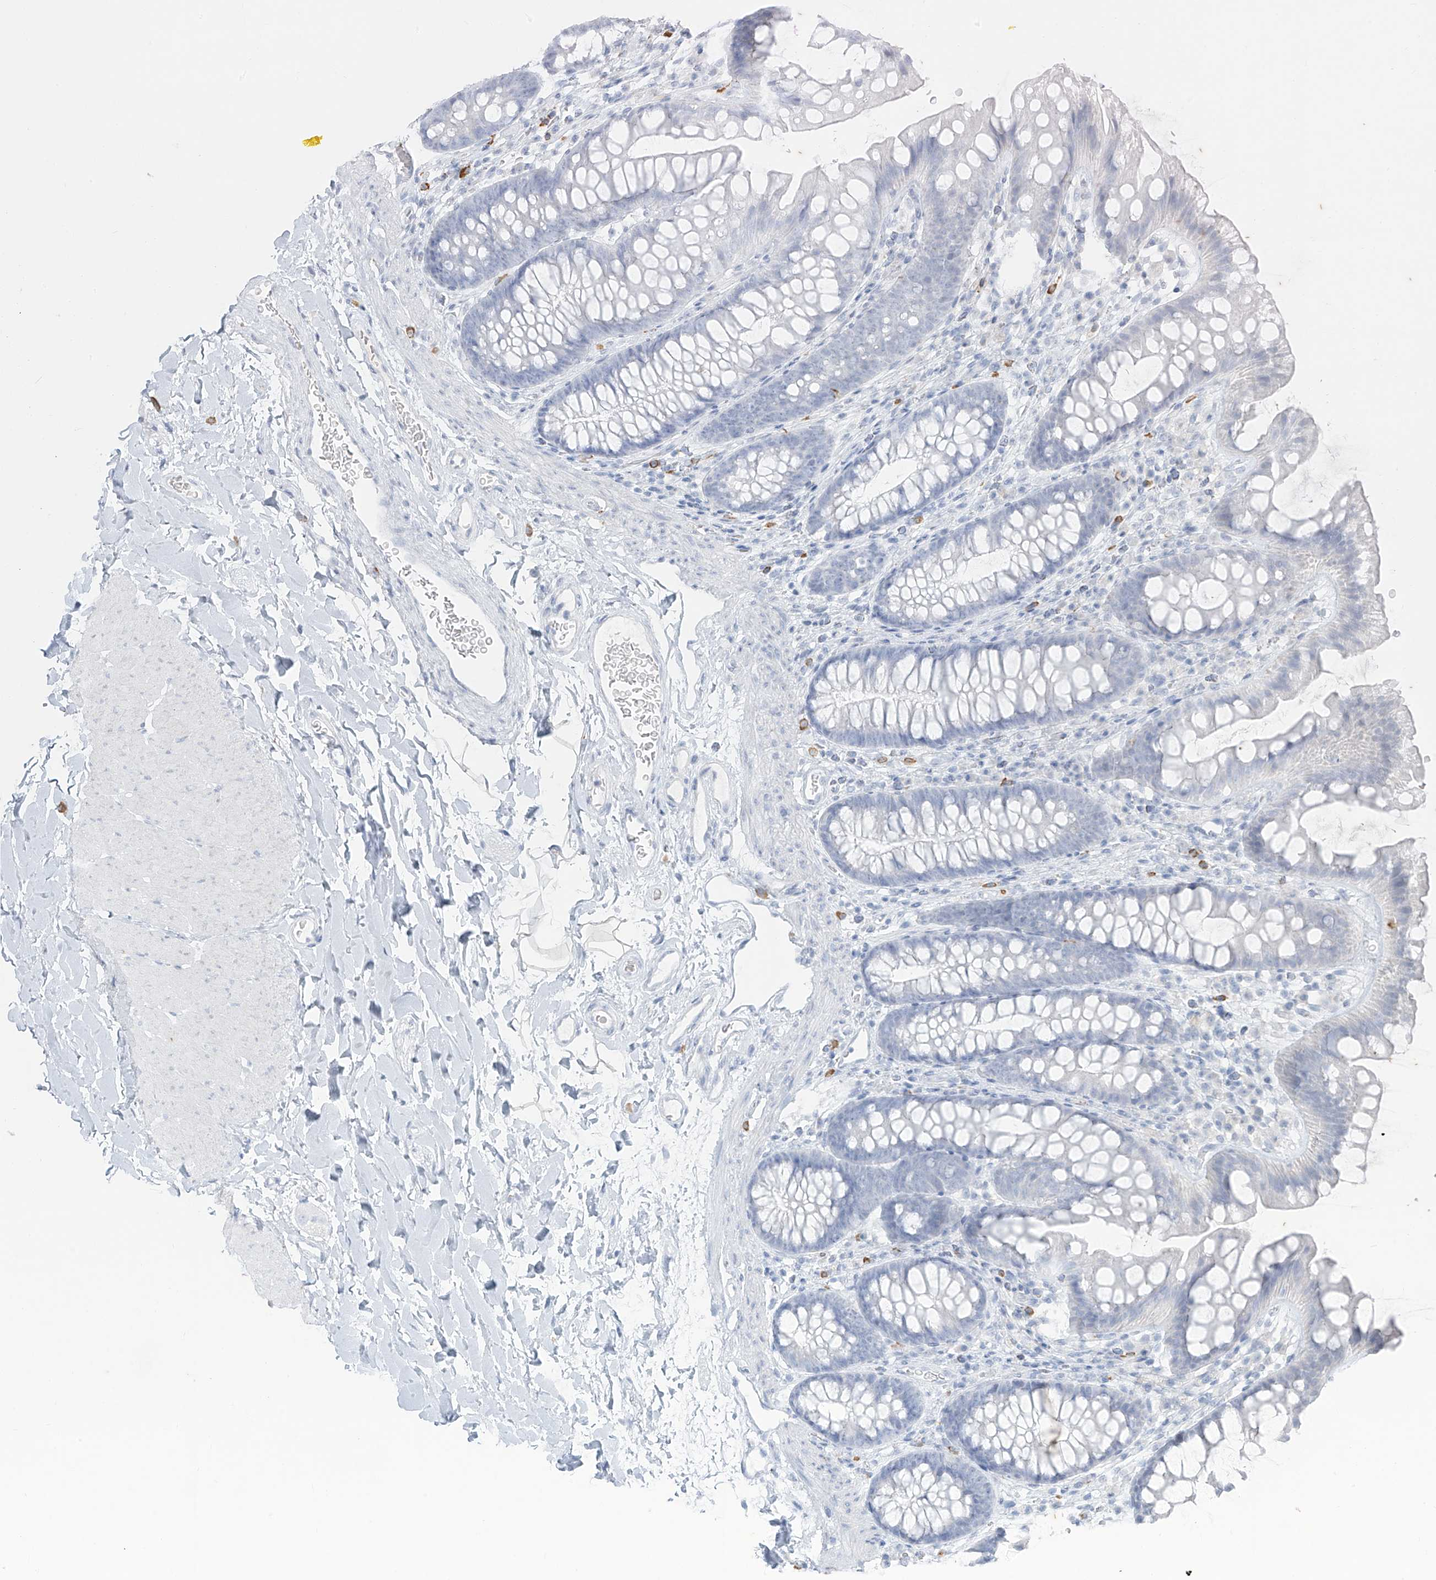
{"staining": {"intensity": "negative", "quantity": "none", "location": "none"}, "tissue": "colon", "cell_type": "Endothelial cells", "image_type": "normal", "snomed": [{"axis": "morphology", "description": "Normal tissue, NOS"}, {"axis": "topography", "description": "Colon"}], "caption": "This is a image of immunohistochemistry (IHC) staining of benign colon, which shows no staining in endothelial cells.", "gene": "CX3CR1", "patient": {"sex": "female", "age": 62}}